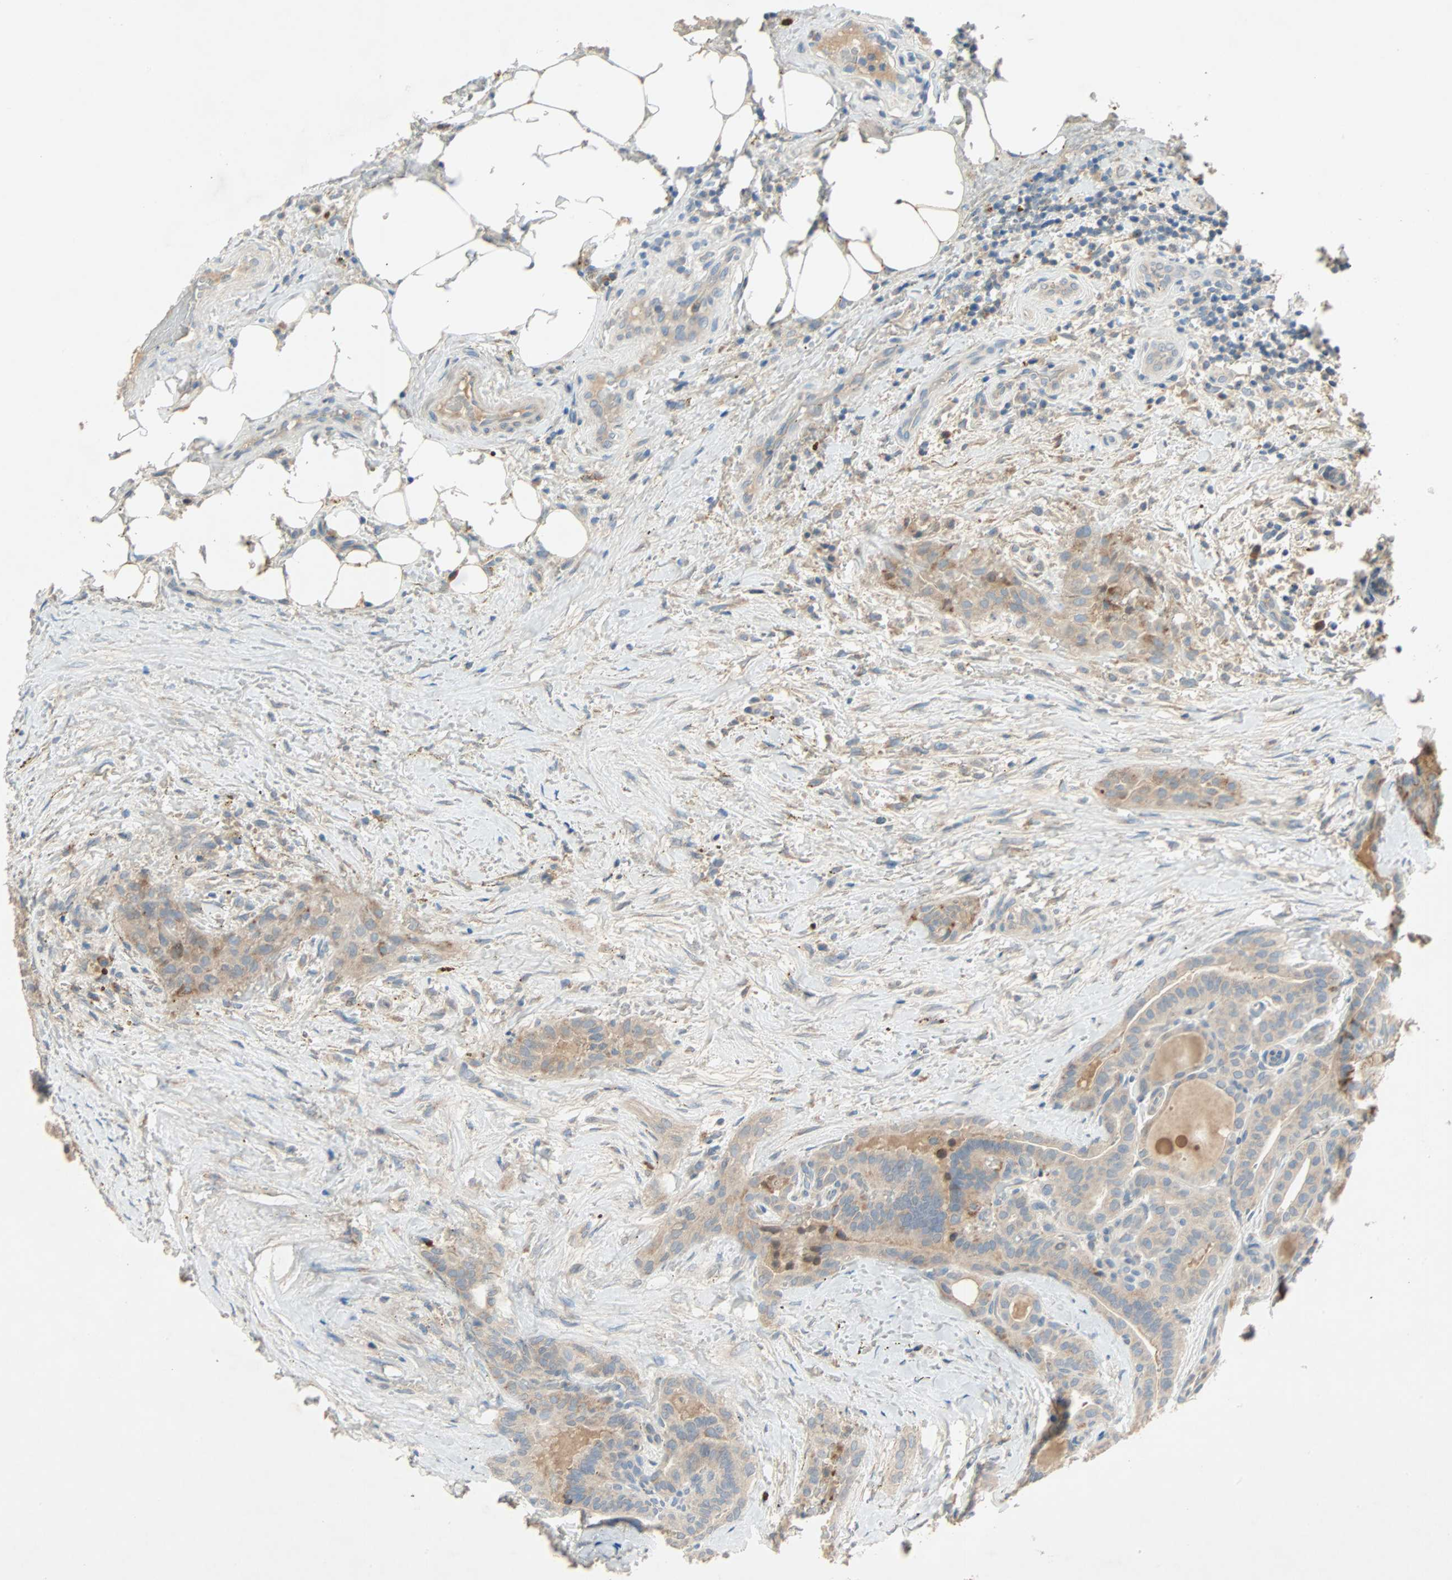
{"staining": {"intensity": "weak", "quantity": ">75%", "location": "cytoplasmic/membranous"}, "tissue": "thyroid cancer", "cell_type": "Tumor cells", "image_type": "cancer", "snomed": [{"axis": "morphology", "description": "Papillary adenocarcinoma, NOS"}, {"axis": "topography", "description": "Thyroid gland"}], "caption": "Immunohistochemistry (IHC) staining of papillary adenocarcinoma (thyroid), which reveals low levels of weak cytoplasmic/membranous positivity in about >75% of tumor cells indicating weak cytoplasmic/membranous protein expression. The staining was performed using DAB (brown) for protein detection and nuclei were counterstained in hematoxylin (blue).", "gene": "XYLT1", "patient": {"sex": "male", "age": 77}}